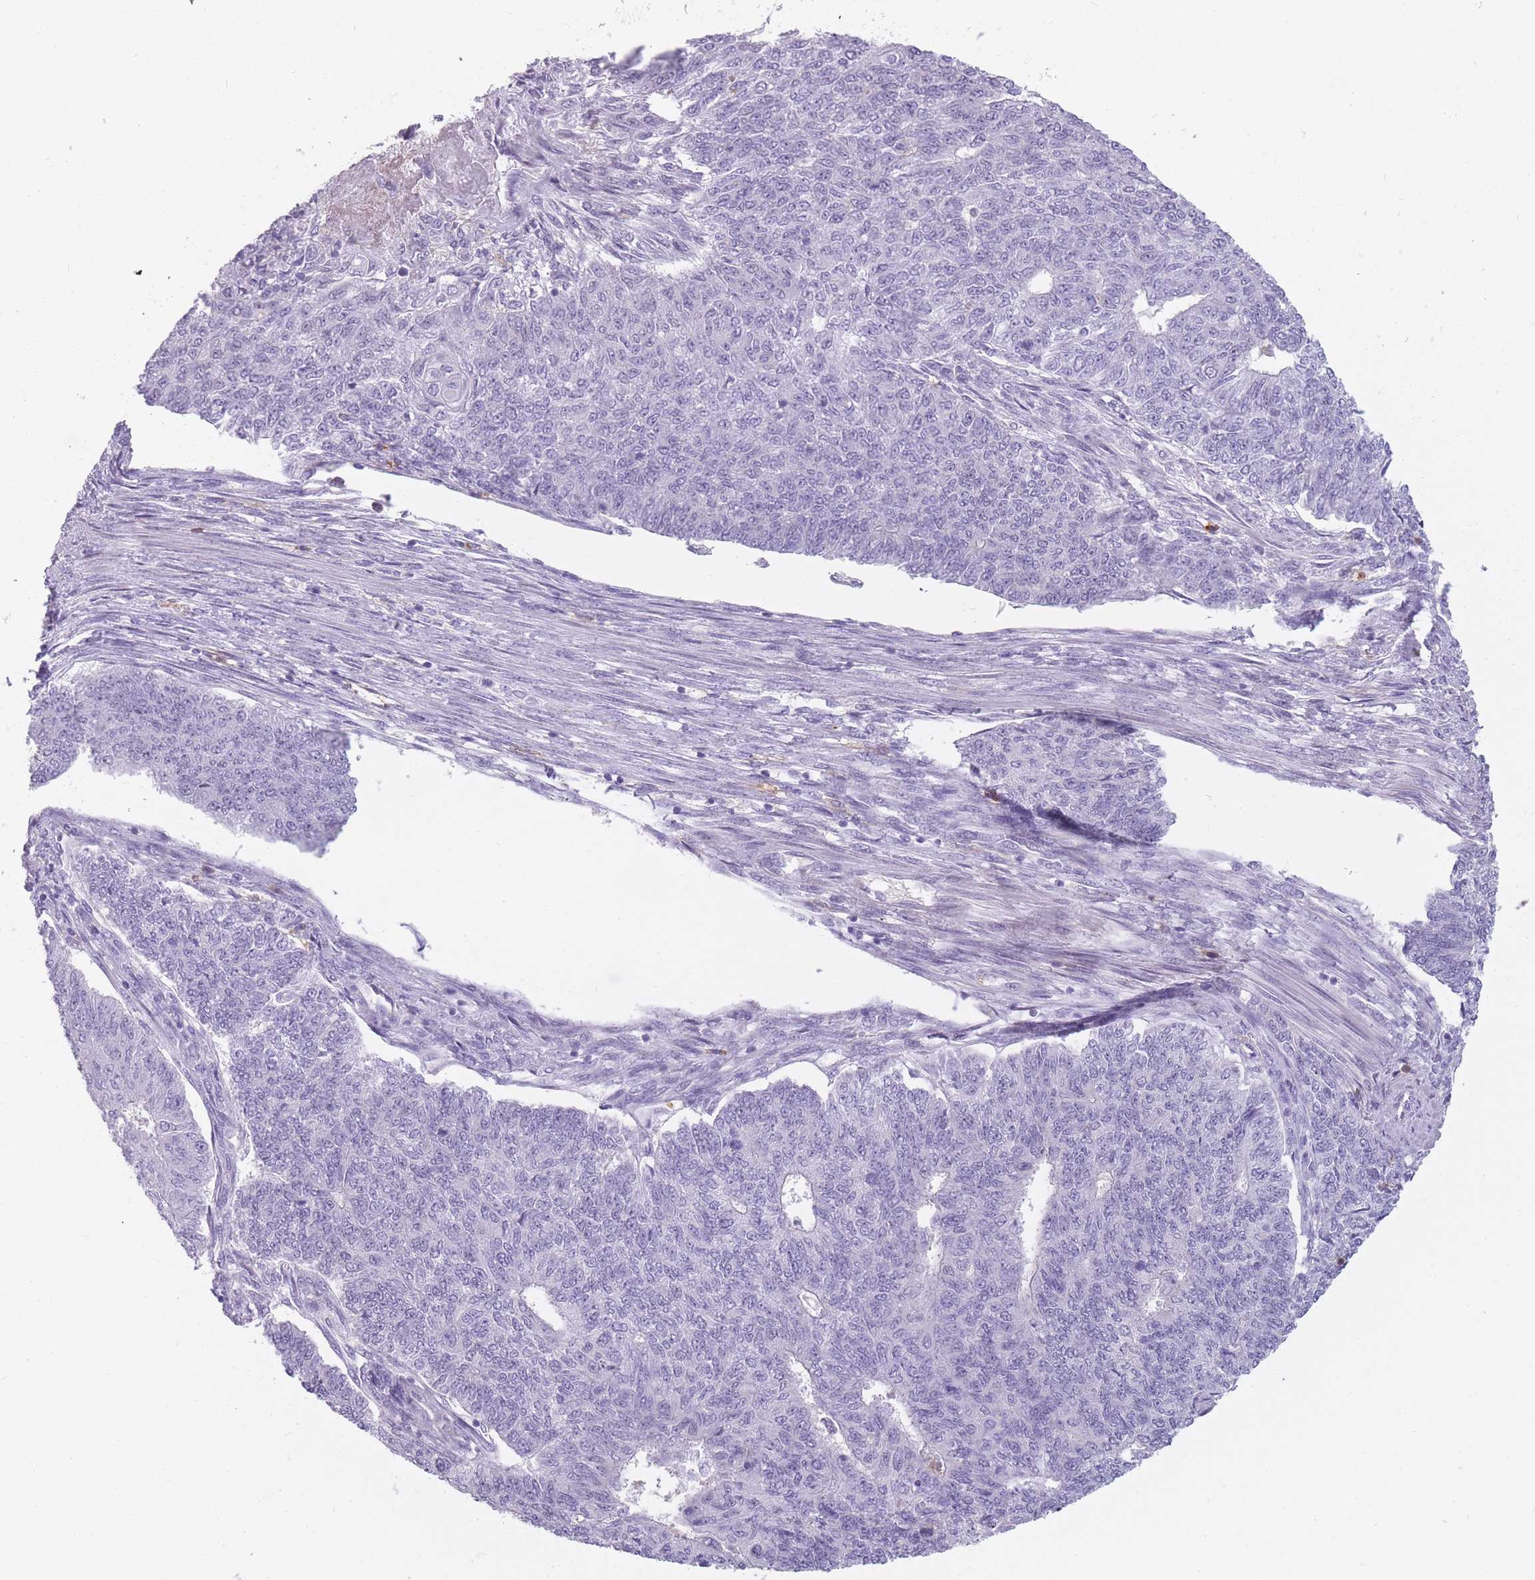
{"staining": {"intensity": "negative", "quantity": "none", "location": "none"}, "tissue": "endometrial cancer", "cell_type": "Tumor cells", "image_type": "cancer", "snomed": [{"axis": "morphology", "description": "Adenocarcinoma, NOS"}, {"axis": "topography", "description": "Endometrium"}], "caption": "The histopathology image demonstrates no significant expression in tumor cells of endometrial cancer.", "gene": "CR1L", "patient": {"sex": "female", "age": 32}}